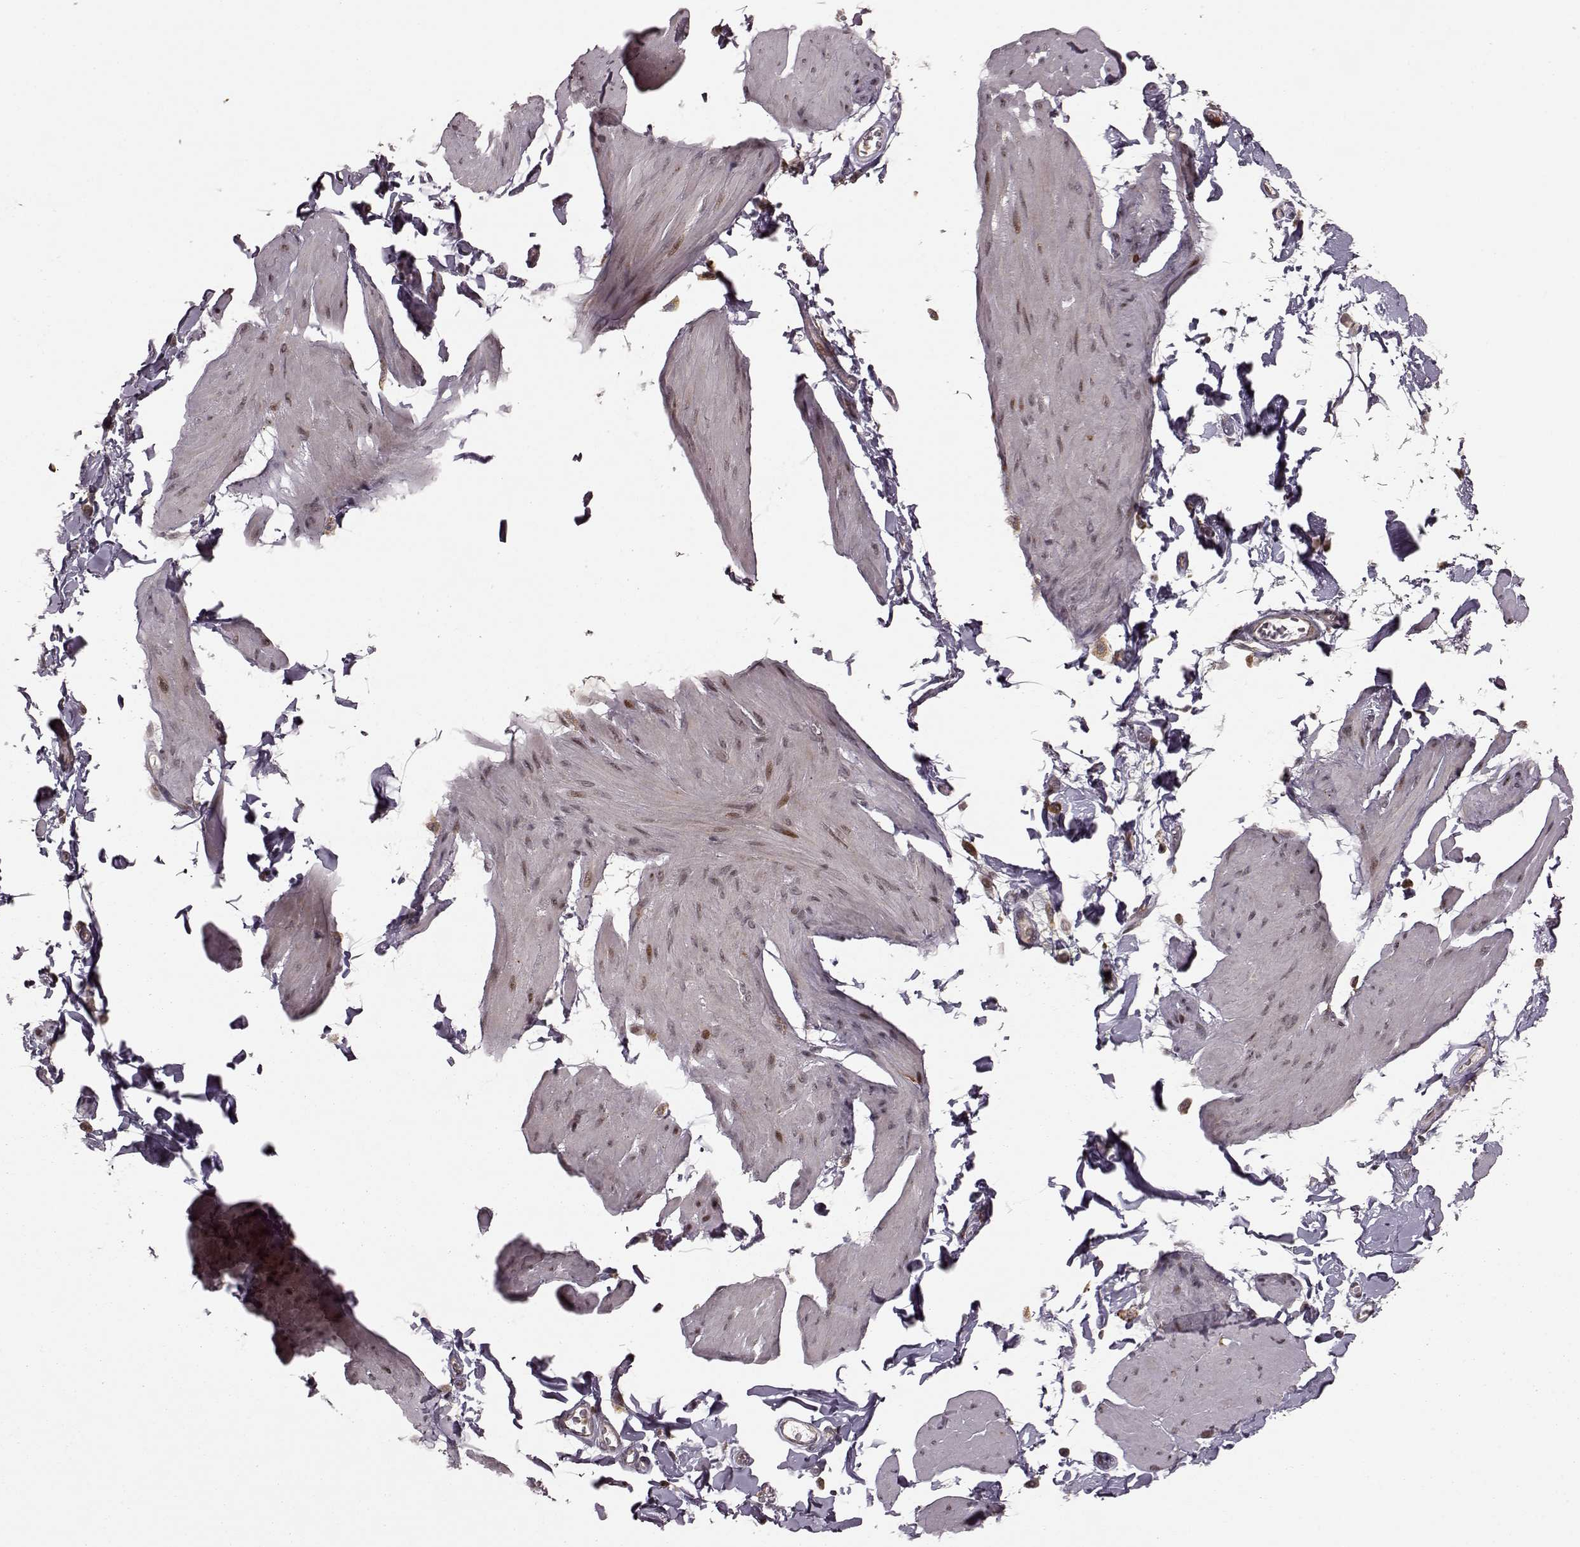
{"staining": {"intensity": "moderate", "quantity": "<25%", "location": "nuclear"}, "tissue": "smooth muscle", "cell_type": "Smooth muscle cells", "image_type": "normal", "snomed": [{"axis": "morphology", "description": "Normal tissue, NOS"}, {"axis": "topography", "description": "Adipose tissue"}, {"axis": "topography", "description": "Smooth muscle"}, {"axis": "topography", "description": "Peripheral nerve tissue"}], "caption": "IHC of unremarkable smooth muscle exhibits low levels of moderate nuclear staining in approximately <25% of smooth muscle cells.", "gene": "SLC12A9", "patient": {"sex": "male", "age": 83}}